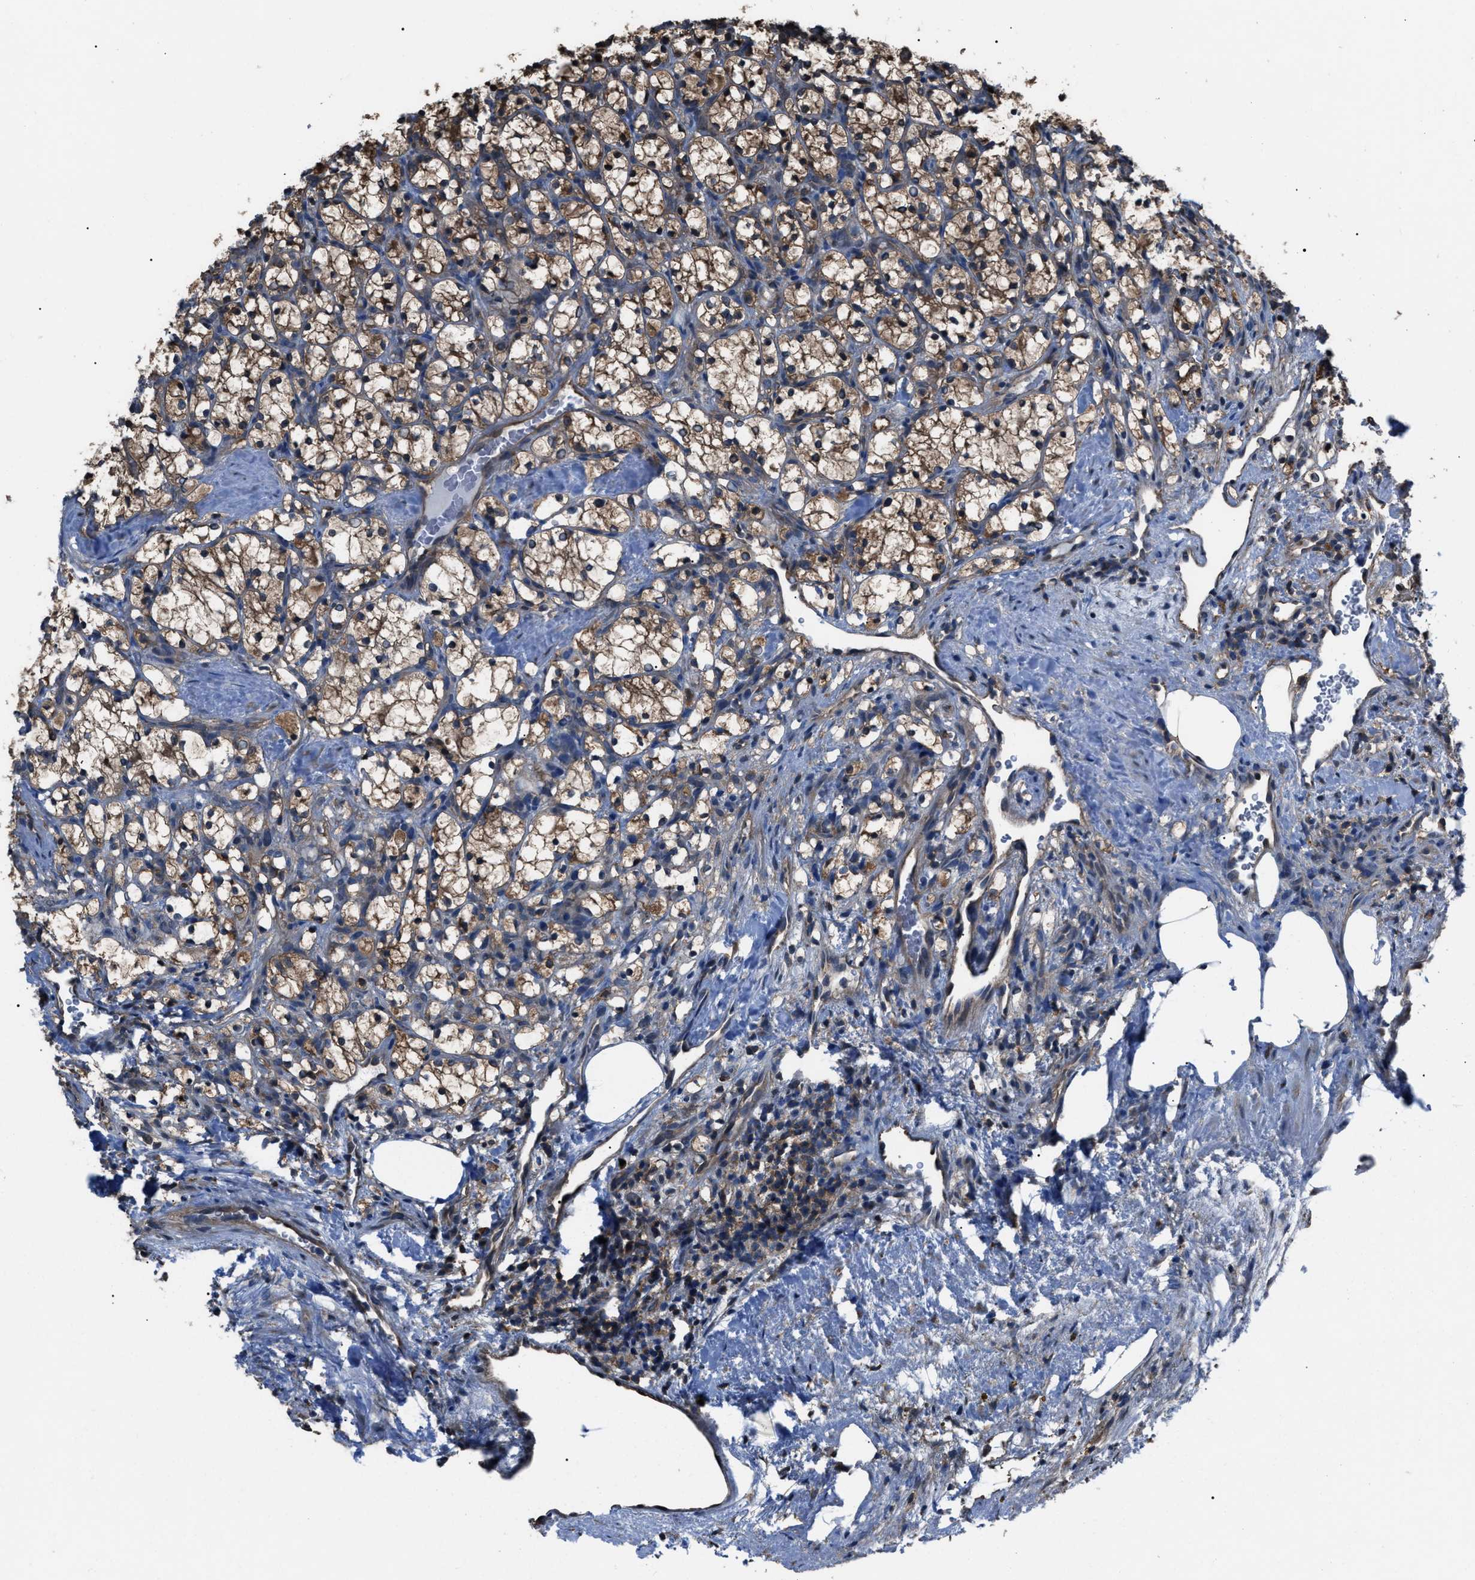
{"staining": {"intensity": "weak", "quantity": ">75%", "location": "cytoplasmic/membranous"}, "tissue": "renal cancer", "cell_type": "Tumor cells", "image_type": "cancer", "snomed": [{"axis": "morphology", "description": "Adenocarcinoma, NOS"}, {"axis": "topography", "description": "Kidney"}], "caption": "IHC histopathology image of human renal adenocarcinoma stained for a protein (brown), which demonstrates low levels of weak cytoplasmic/membranous expression in approximately >75% of tumor cells.", "gene": "PDCD5", "patient": {"sex": "female", "age": 69}}